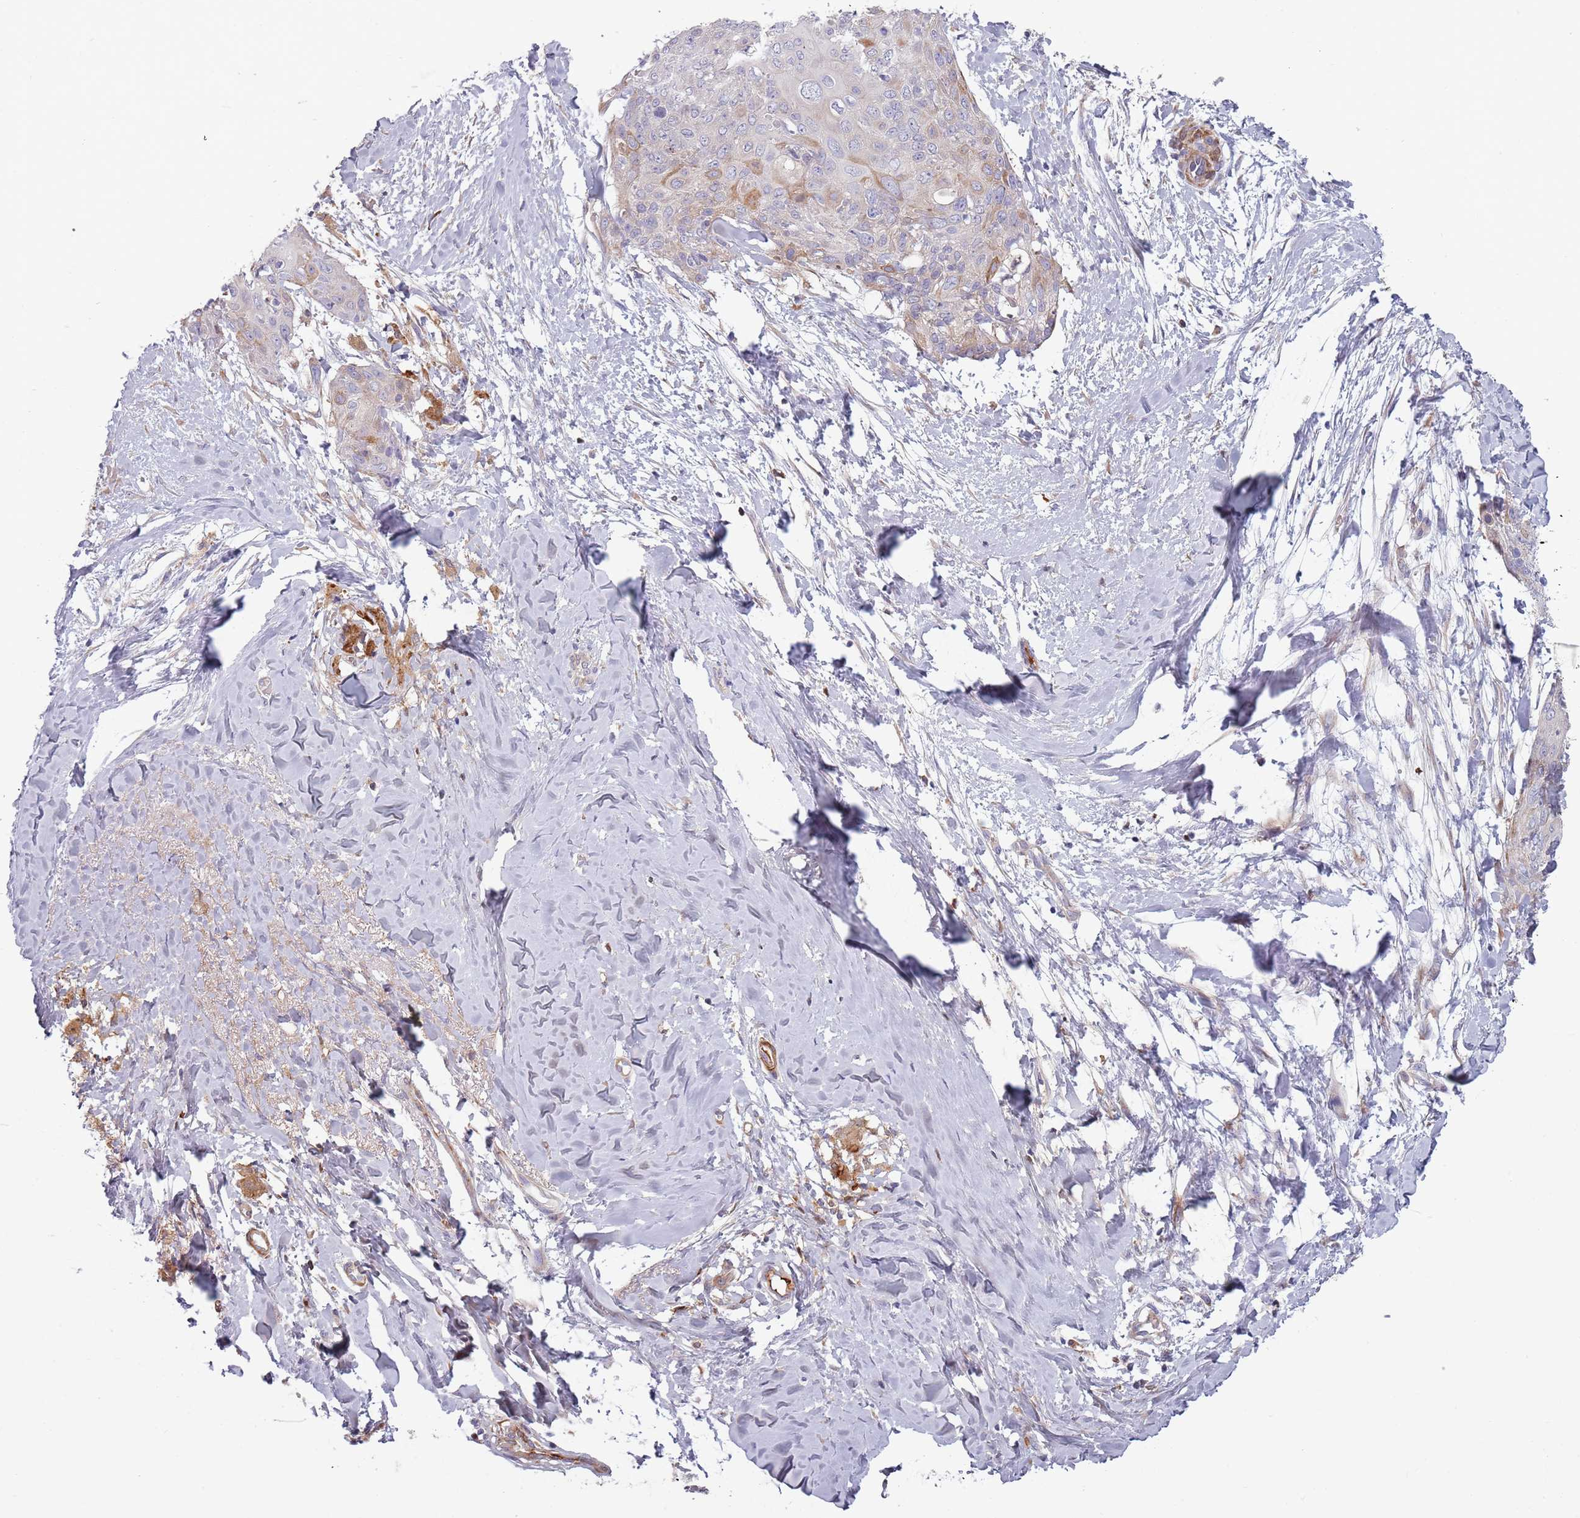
{"staining": {"intensity": "weak", "quantity": "<25%", "location": "cytoplasmic/membranous"}, "tissue": "skin cancer", "cell_type": "Tumor cells", "image_type": "cancer", "snomed": [{"axis": "morphology", "description": "Squamous cell carcinoma, NOS"}, {"axis": "topography", "description": "Skin"}, {"axis": "topography", "description": "Vulva"}], "caption": "There is no significant positivity in tumor cells of skin cancer (squamous cell carcinoma). (DAB immunohistochemistry (IHC) visualized using brightfield microscopy, high magnification).", "gene": "NADK", "patient": {"sex": "female", "age": 85}}